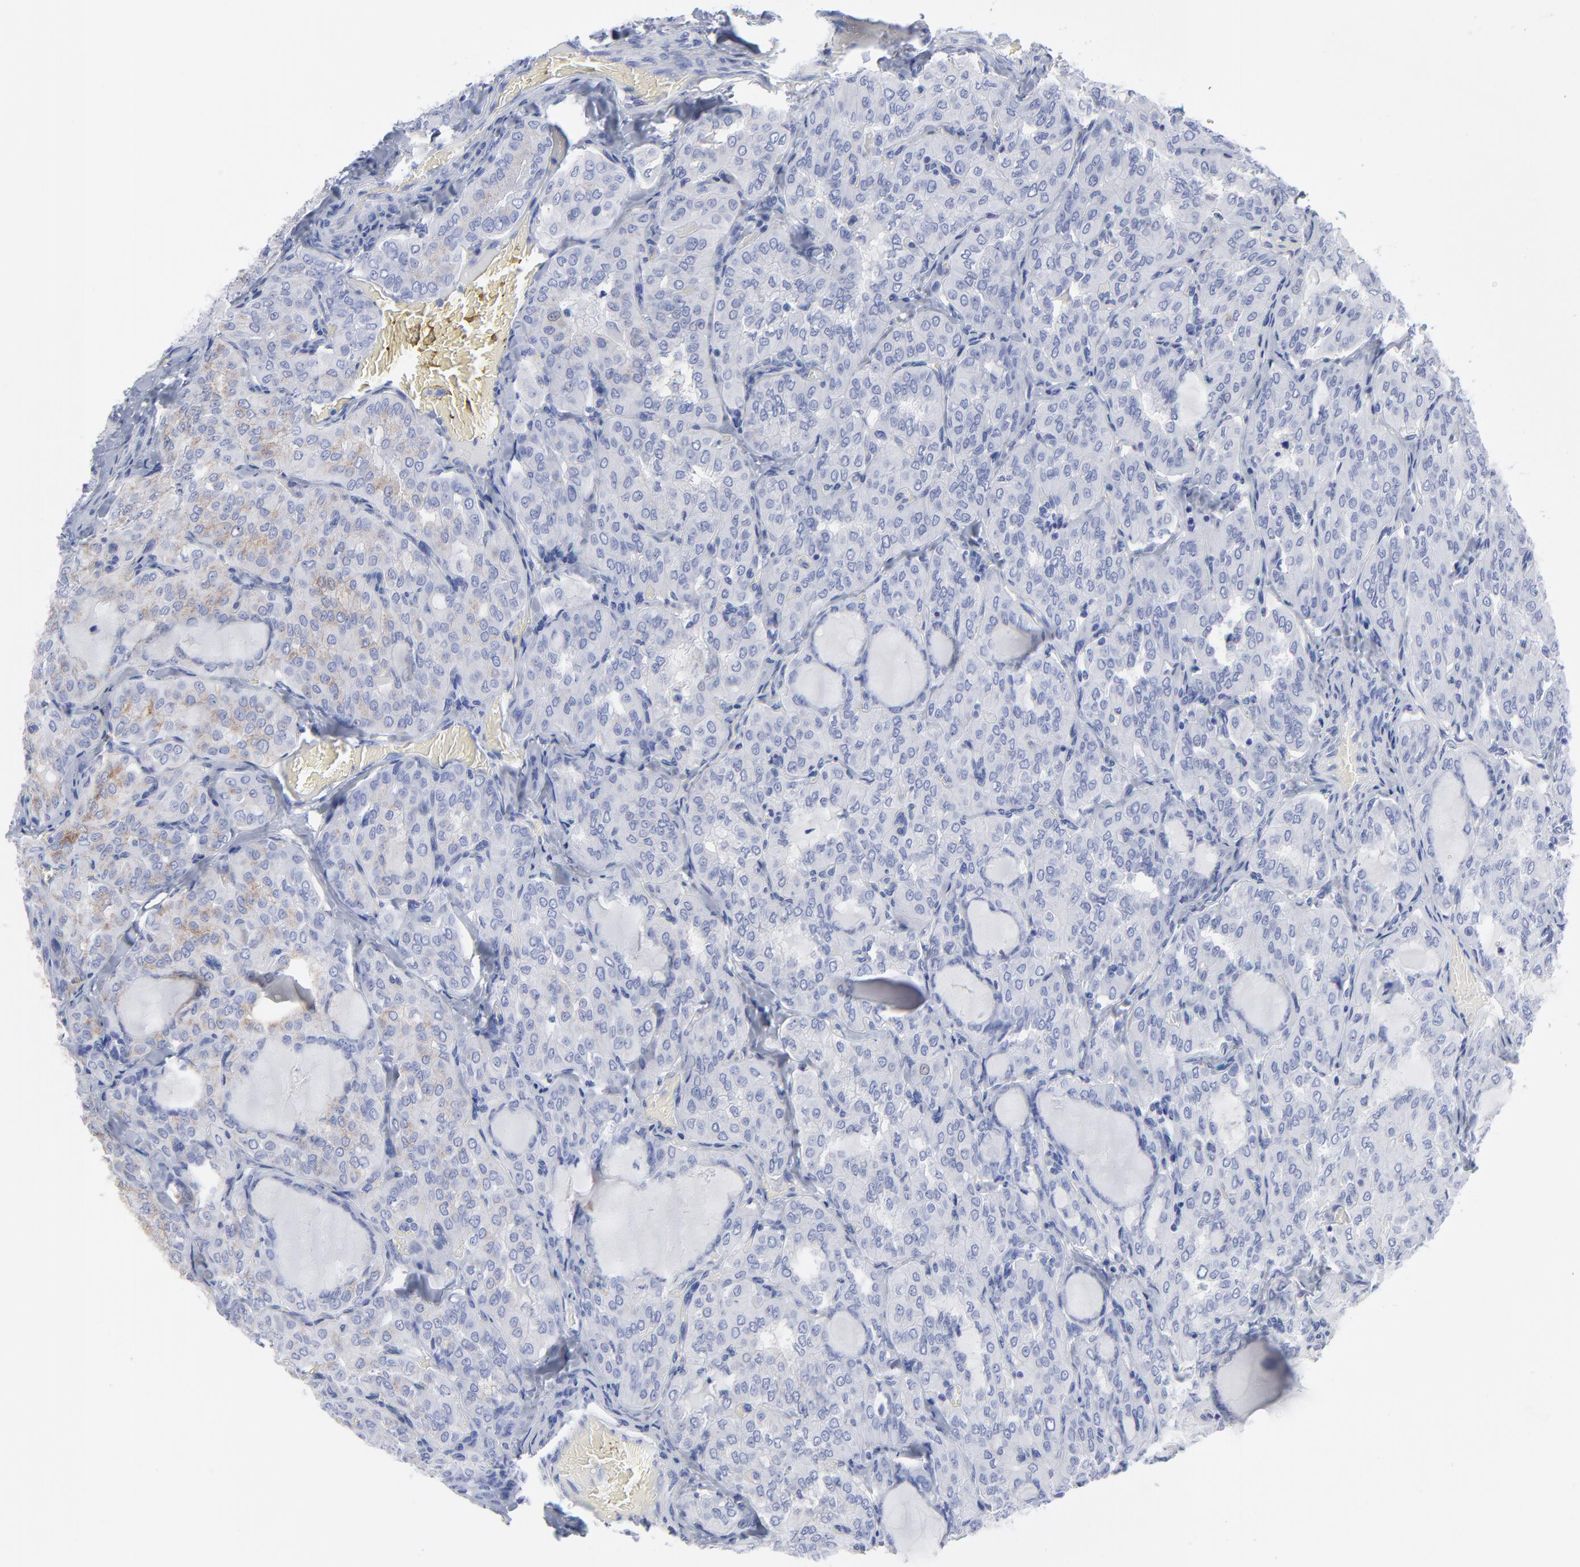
{"staining": {"intensity": "weak", "quantity": "<25%", "location": "cytoplasmic/membranous"}, "tissue": "thyroid cancer", "cell_type": "Tumor cells", "image_type": "cancer", "snomed": [{"axis": "morphology", "description": "Papillary adenocarcinoma, NOS"}, {"axis": "topography", "description": "Thyroid gland"}], "caption": "This is an immunohistochemistry (IHC) image of thyroid cancer (papillary adenocarcinoma). There is no expression in tumor cells.", "gene": "CNTN3", "patient": {"sex": "male", "age": 20}}